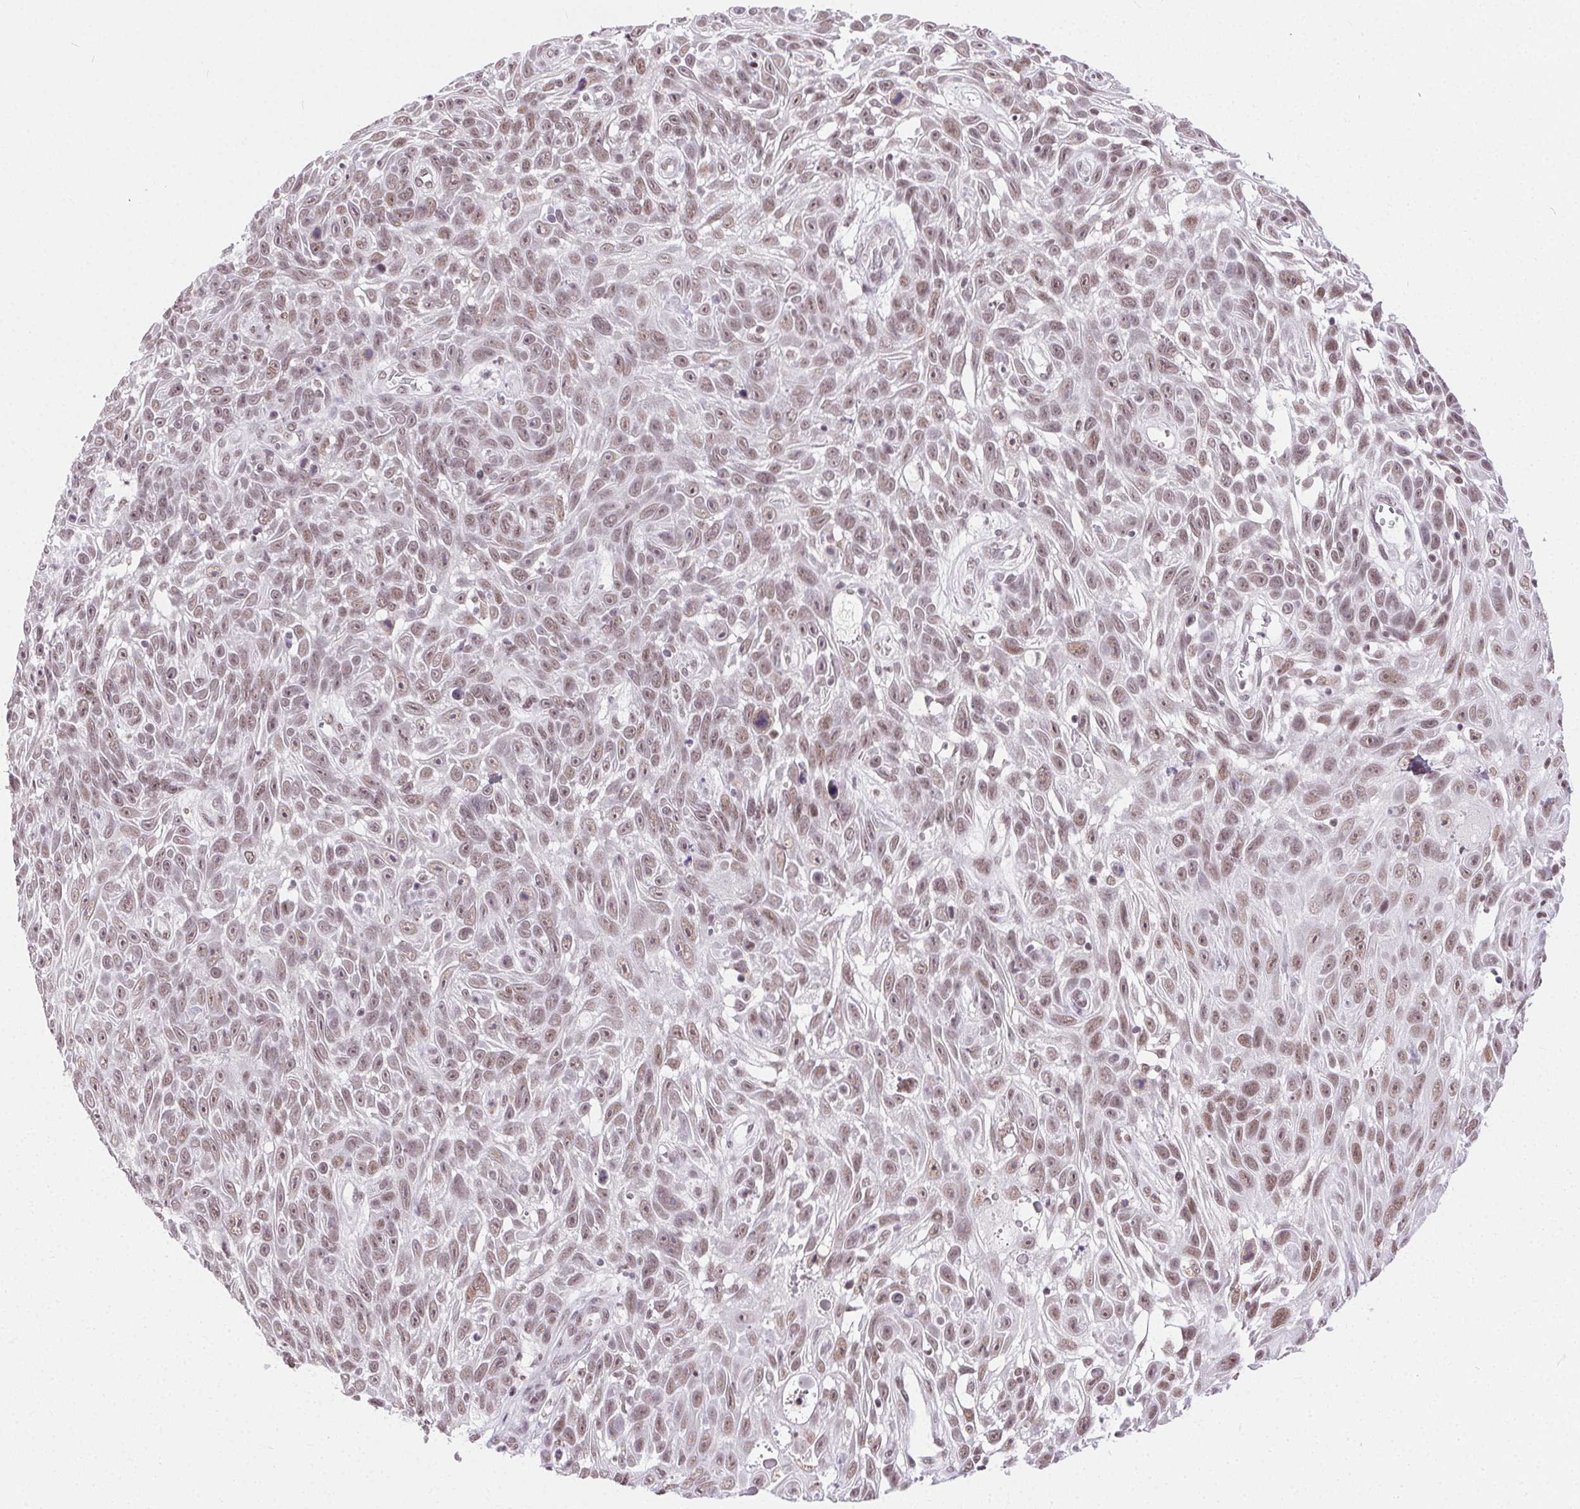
{"staining": {"intensity": "moderate", "quantity": ">75%", "location": "nuclear"}, "tissue": "skin cancer", "cell_type": "Tumor cells", "image_type": "cancer", "snomed": [{"axis": "morphology", "description": "Squamous cell carcinoma, NOS"}, {"axis": "topography", "description": "Skin"}], "caption": "Protein positivity by IHC demonstrates moderate nuclear positivity in about >75% of tumor cells in skin cancer. The staining is performed using DAB brown chromogen to label protein expression. The nuclei are counter-stained blue using hematoxylin.", "gene": "TRA2B", "patient": {"sex": "male", "age": 82}}